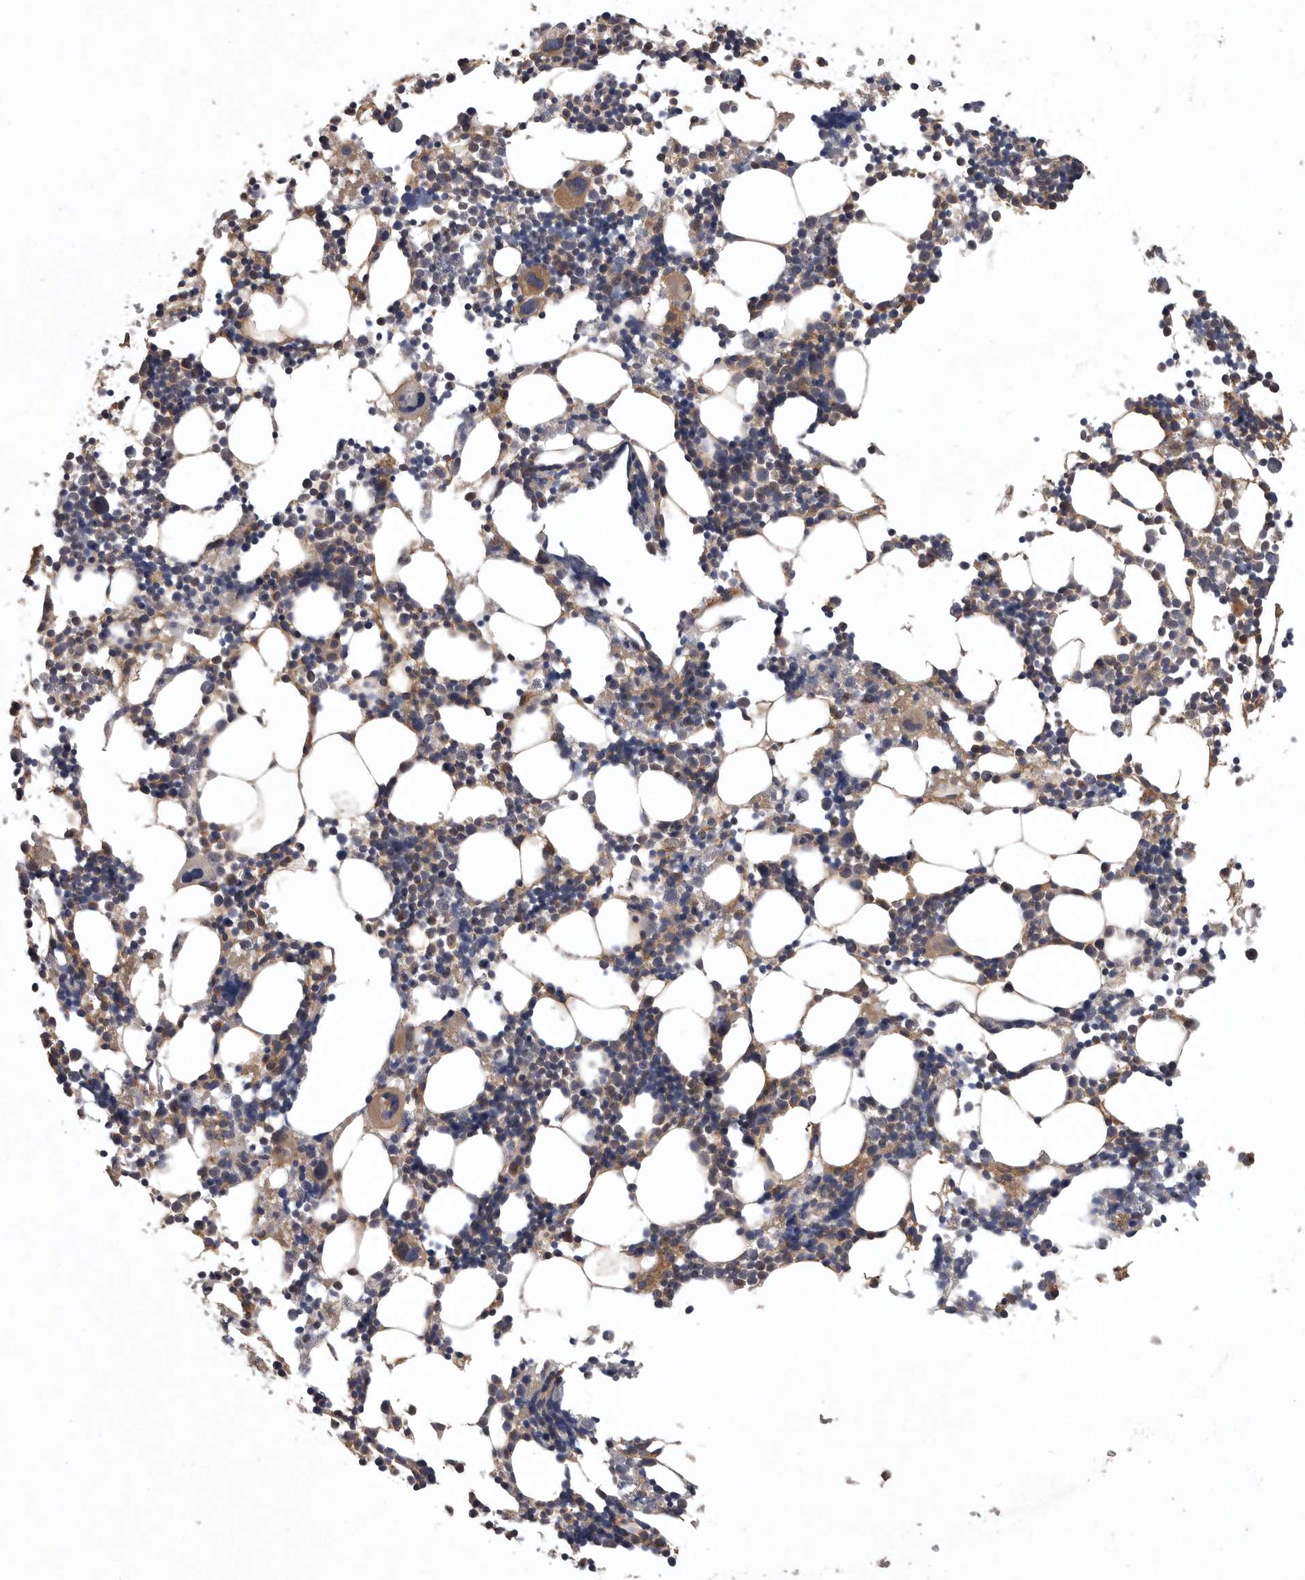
{"staining": {"intensity": "moderate", "quantity": "<25%", "location": "cytoplasmic/membranous"}, "tissue": "bone marrow", "cell_type": "Hematopoietic cells", "image_type": "normal", "snomed": [{"axis": "morphology", "description": "Normal tissue, NOS"}, {"axis": "morphology", "description": "Inflammation, NOS"}, {"axis": "topography", "description": "Bone marrow"}], "caption": "Protein expression analysis of unremarkable bone marrow displays moderate cytoplasmic/membranous expression in about <25% of hematopoietic cells.", "gene": "OXR1", "patient": {"sex": "male", "age": 21}}